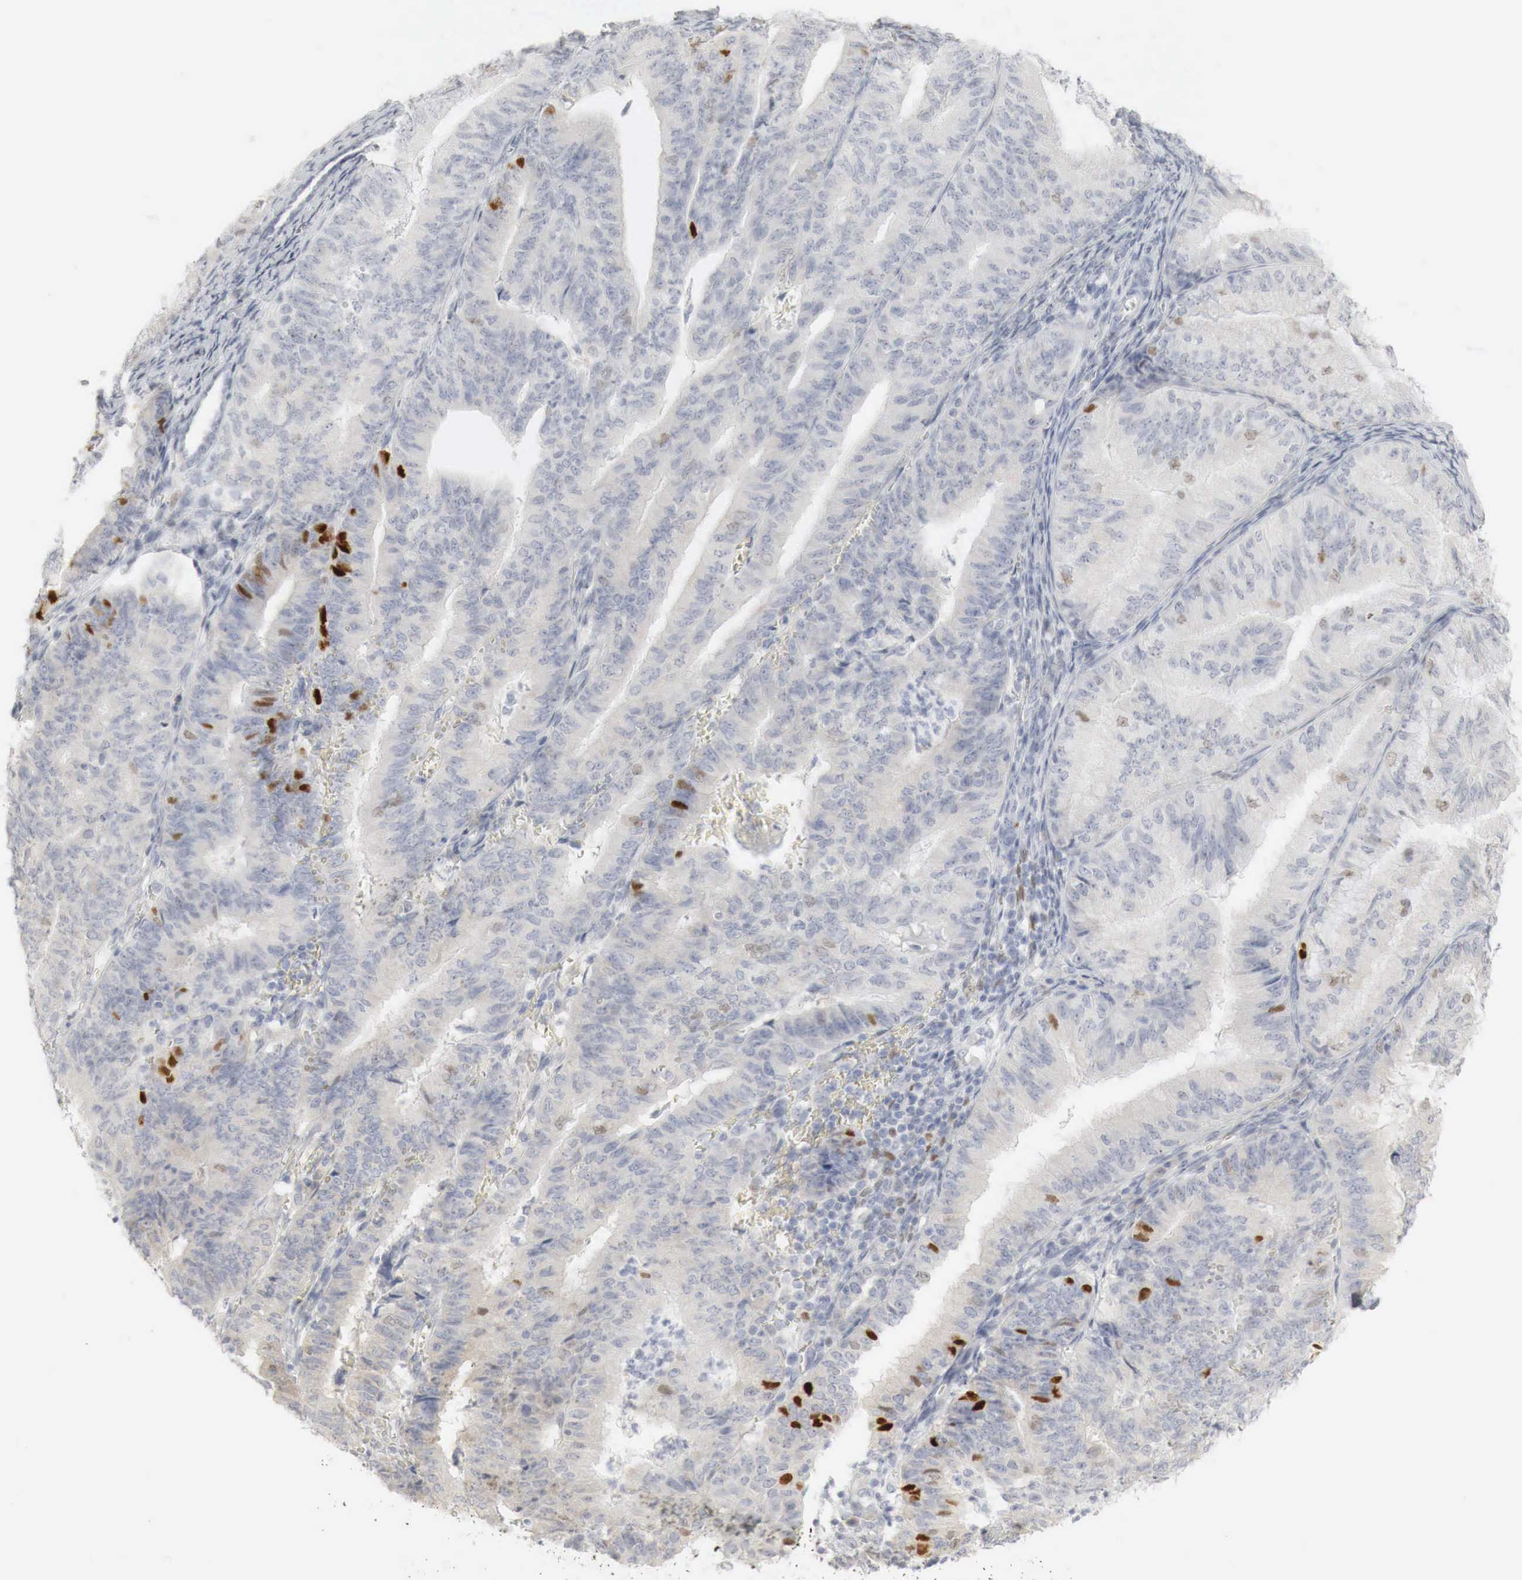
{"staining": {"intensity": "moderate", "quantity": "<25%", "location": "nuclear"}, "tissue": "endometrial cancer", "cell_type": "Tumor cells", "image_type": "cancer", "snomed": [{"axis": "morphology", "description": "Adenocarcinoma, NOS"}, {"axis": "topography", "description": "Endometrium"}], "caption": "Immunohistochemistry (IHC) histopathology image of human endometrial cancer stained for a protein (brown), which exhibits low levels of moderate nuclear staining in about <25% of tumor cells.", "gene": "TP63", "patient": {"sex": "female", "age": 66}}